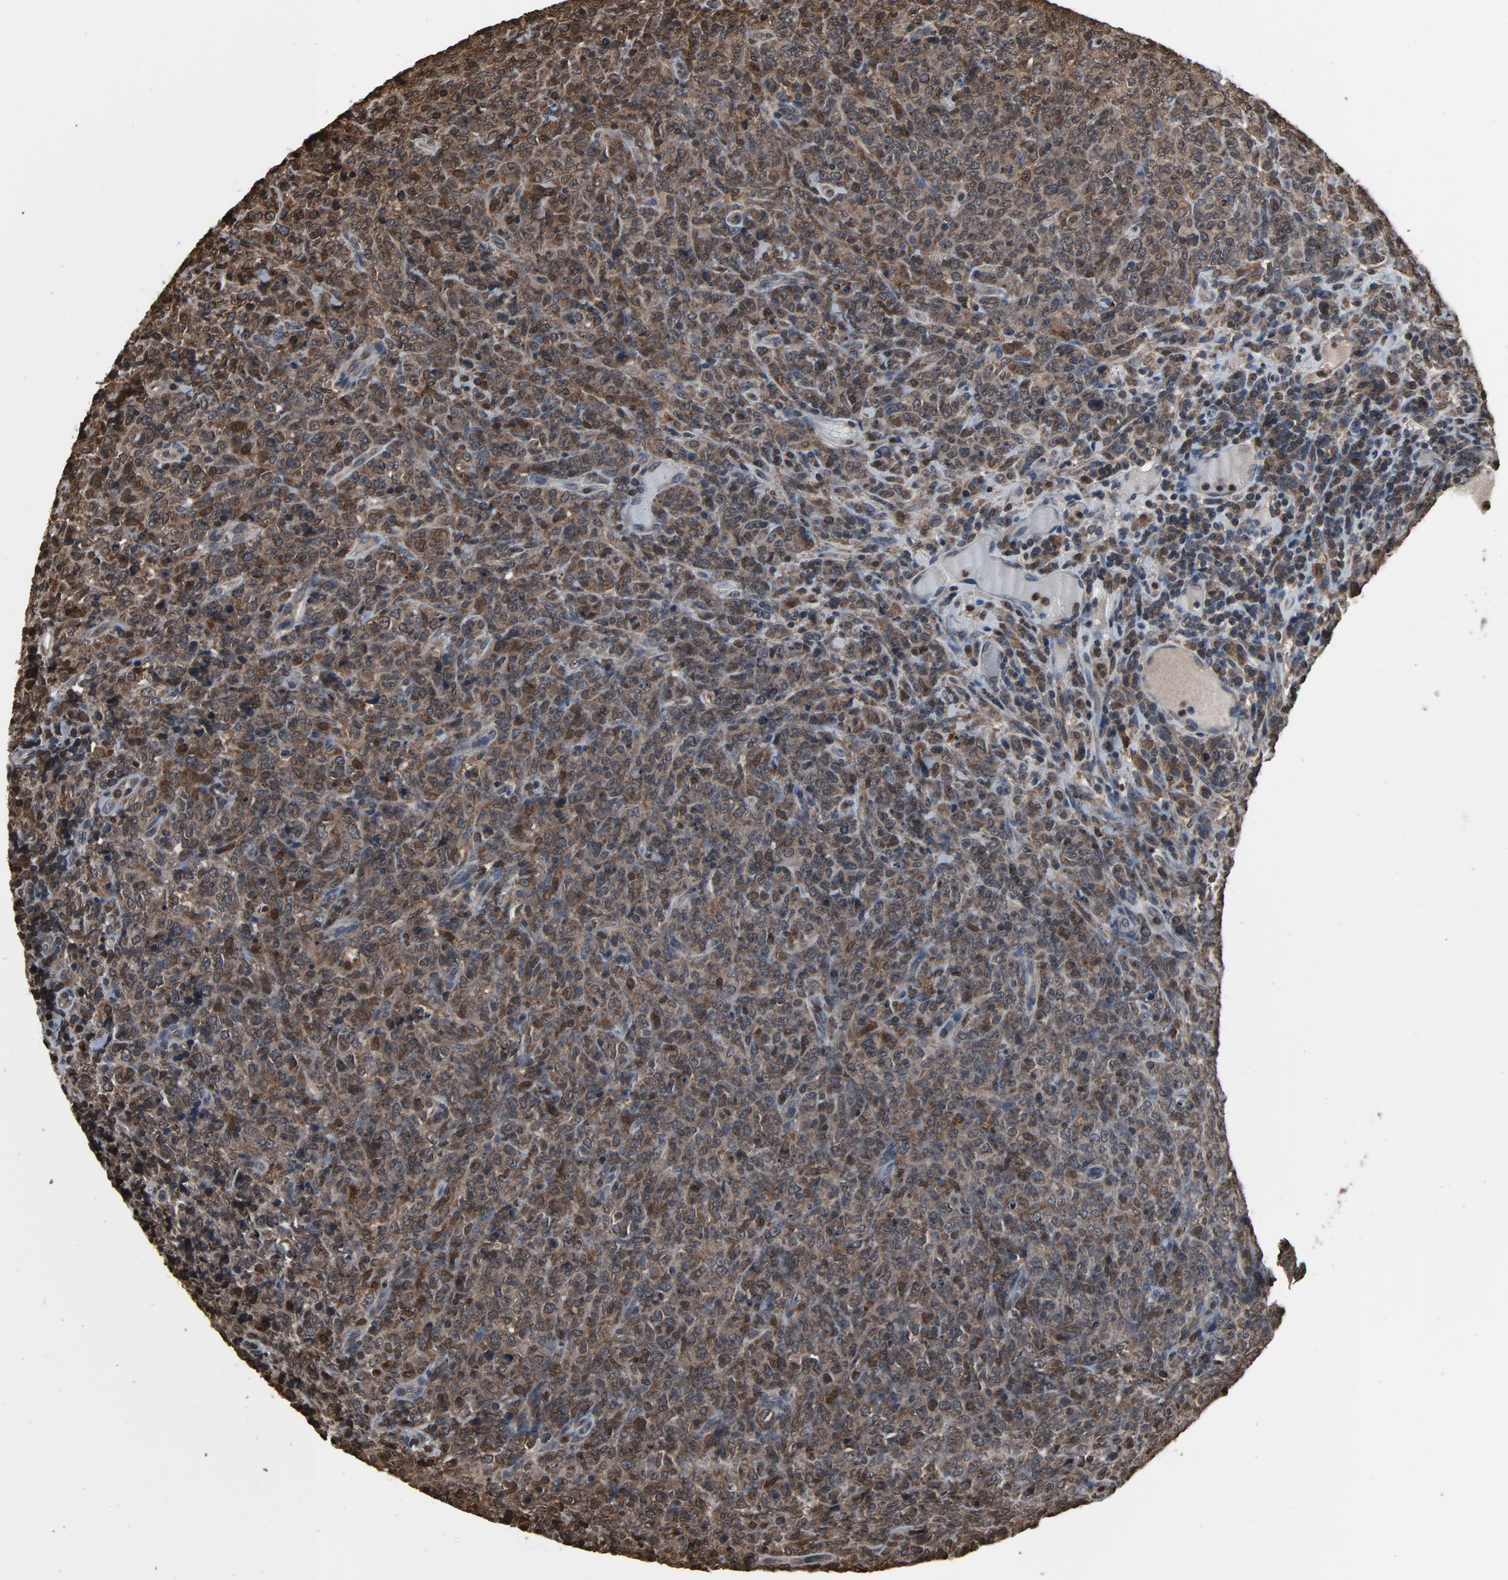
{"staining": {"intensity": "weak", "quantity": "25%-75%", "location": "cytoplasmic/membranous,nuclear"}, "tissue": "lymphoma", "cell_type": "Tumor cells", "image_type": "cancer", "snomed": [{"axis": "morphology", "description": "Malignant lymphoma, non-Hodgkin's type, High grade"}, {"axis": "topography", "description": "Tonsil"}], "caption": "Protein staining demonstrates weak cytoplasmic/membranous and nuclear staining in approximately 25%-75% of tumor cells in lymphoma. The staining is performed using DAB (3,3'-diaminobenzidine) brown chromogen to label protein expression. The nuclei are counter-stained blue using hematoxylin.", "gene": "UBE2D1", "patient": {"sex": "female", "age": 36}}